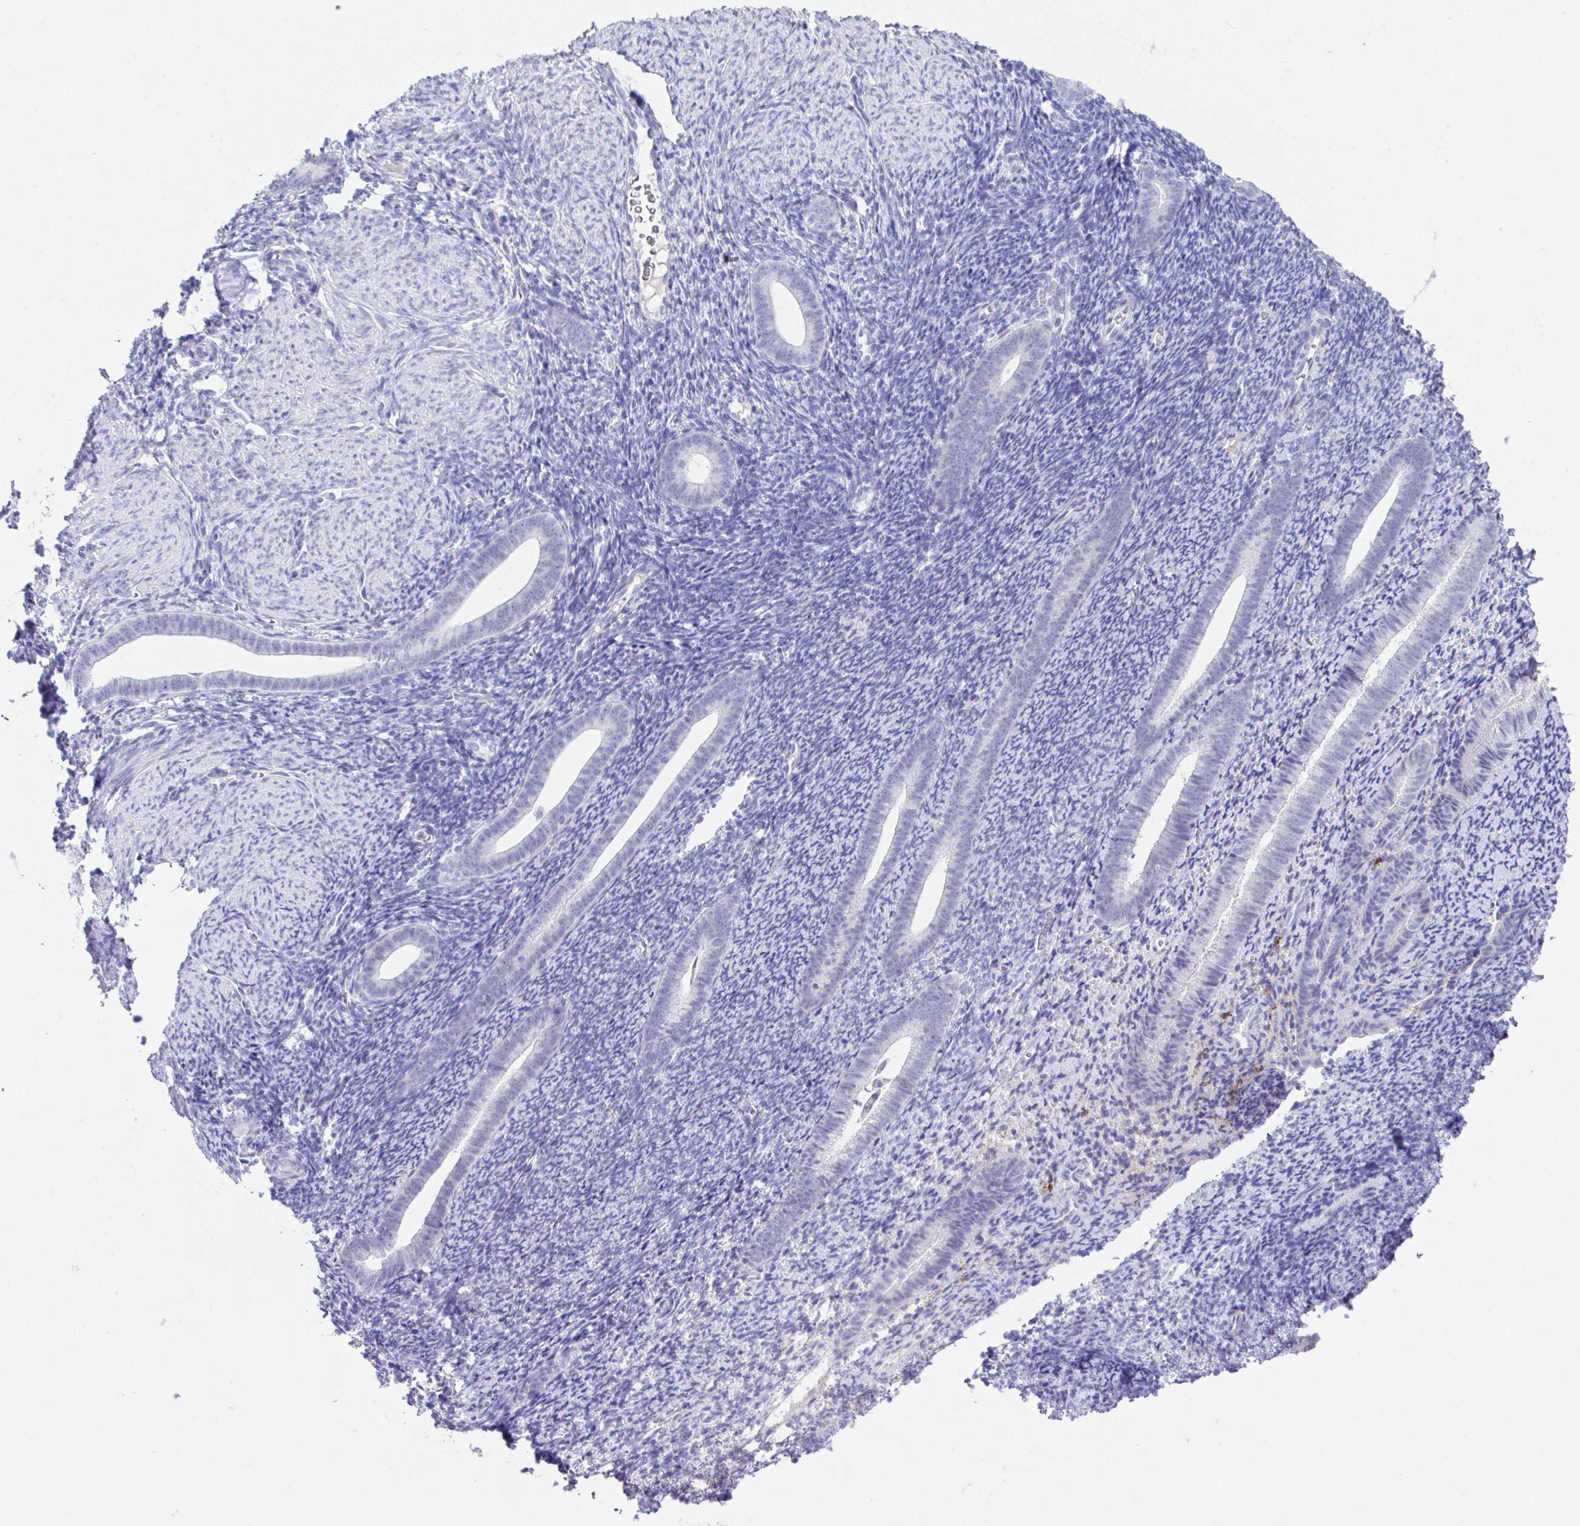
{"staining": {"intensity": "negative", "quantity": "none", "location": "none"}, "tissue": "endometrium", "cell_type": "Cells in endometrial stroma", "image_type": "normal", "snomed": [{"axis": "morphology", "description": "Normal tissue, NOS"}, {"axis": "topography", "description": "Endometrium"}], "caption": "A high-resolution image shows IHC staining of benign endometrium, which displays no significant staining in cells in endometrial stroma.", "gene": "HOXB4", "patient": {"sex": "female", "age": 39}}